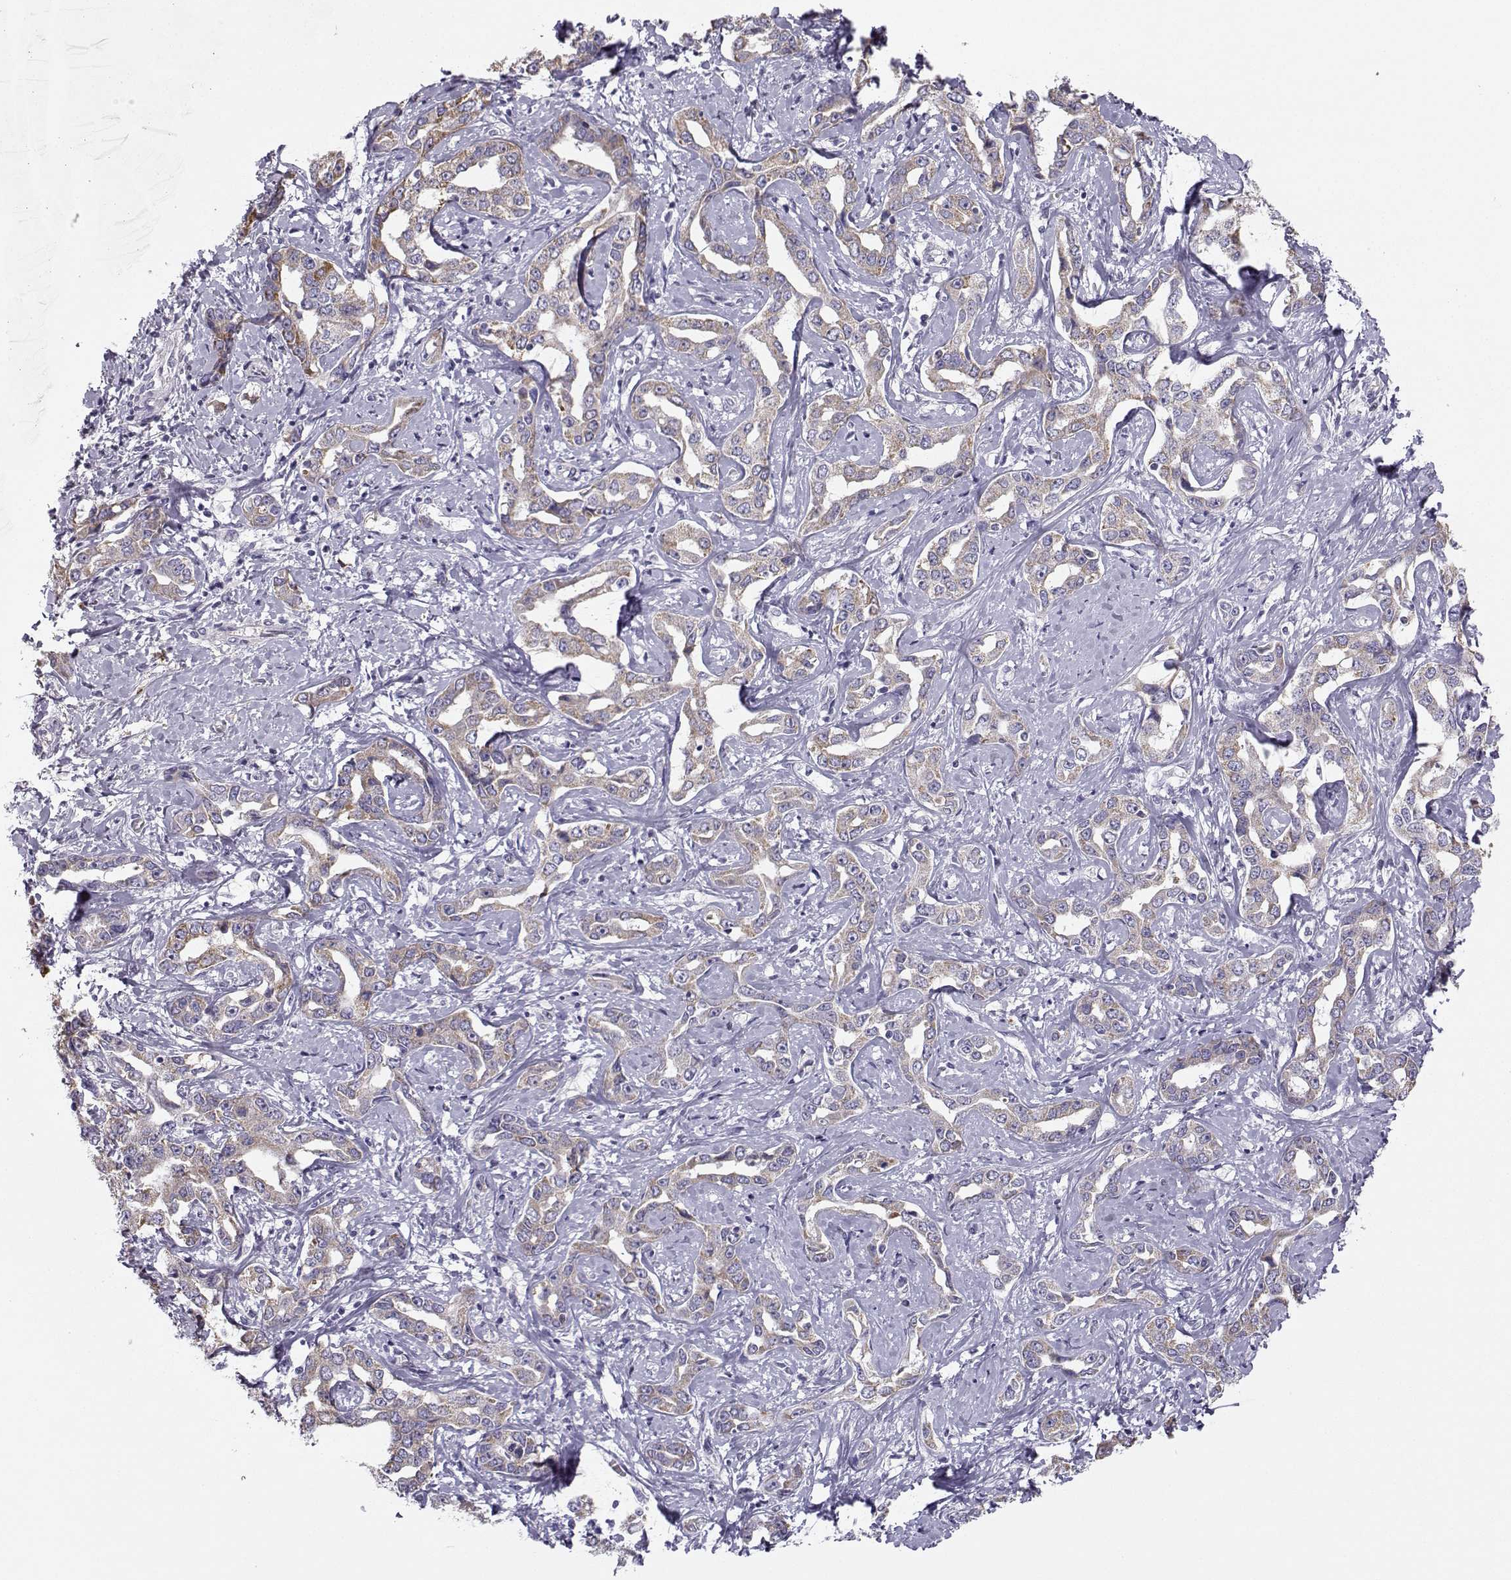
{"staining": {"intensity": "moderate", "quantity": ">75%", "location": "cytoplasmic/membranous"}, "tissue": "liver cancer", "cell_type": "Tumor cells", "image_type": "cancer", "snomed": [{"axis": "morphology", "description": "Cholangiocarcinoma"}, {"axis": "topography", "description": "Liver"}], "caption": "There is medium levels of moderate cytoplasmic/membranous expression in tumor cells of cholangiocarcinoma (liver), as demonstrated by immunohistochemical staining (brown color).", "gene": "DCLK3", "patient": {"sex": "male", "age": 59}}